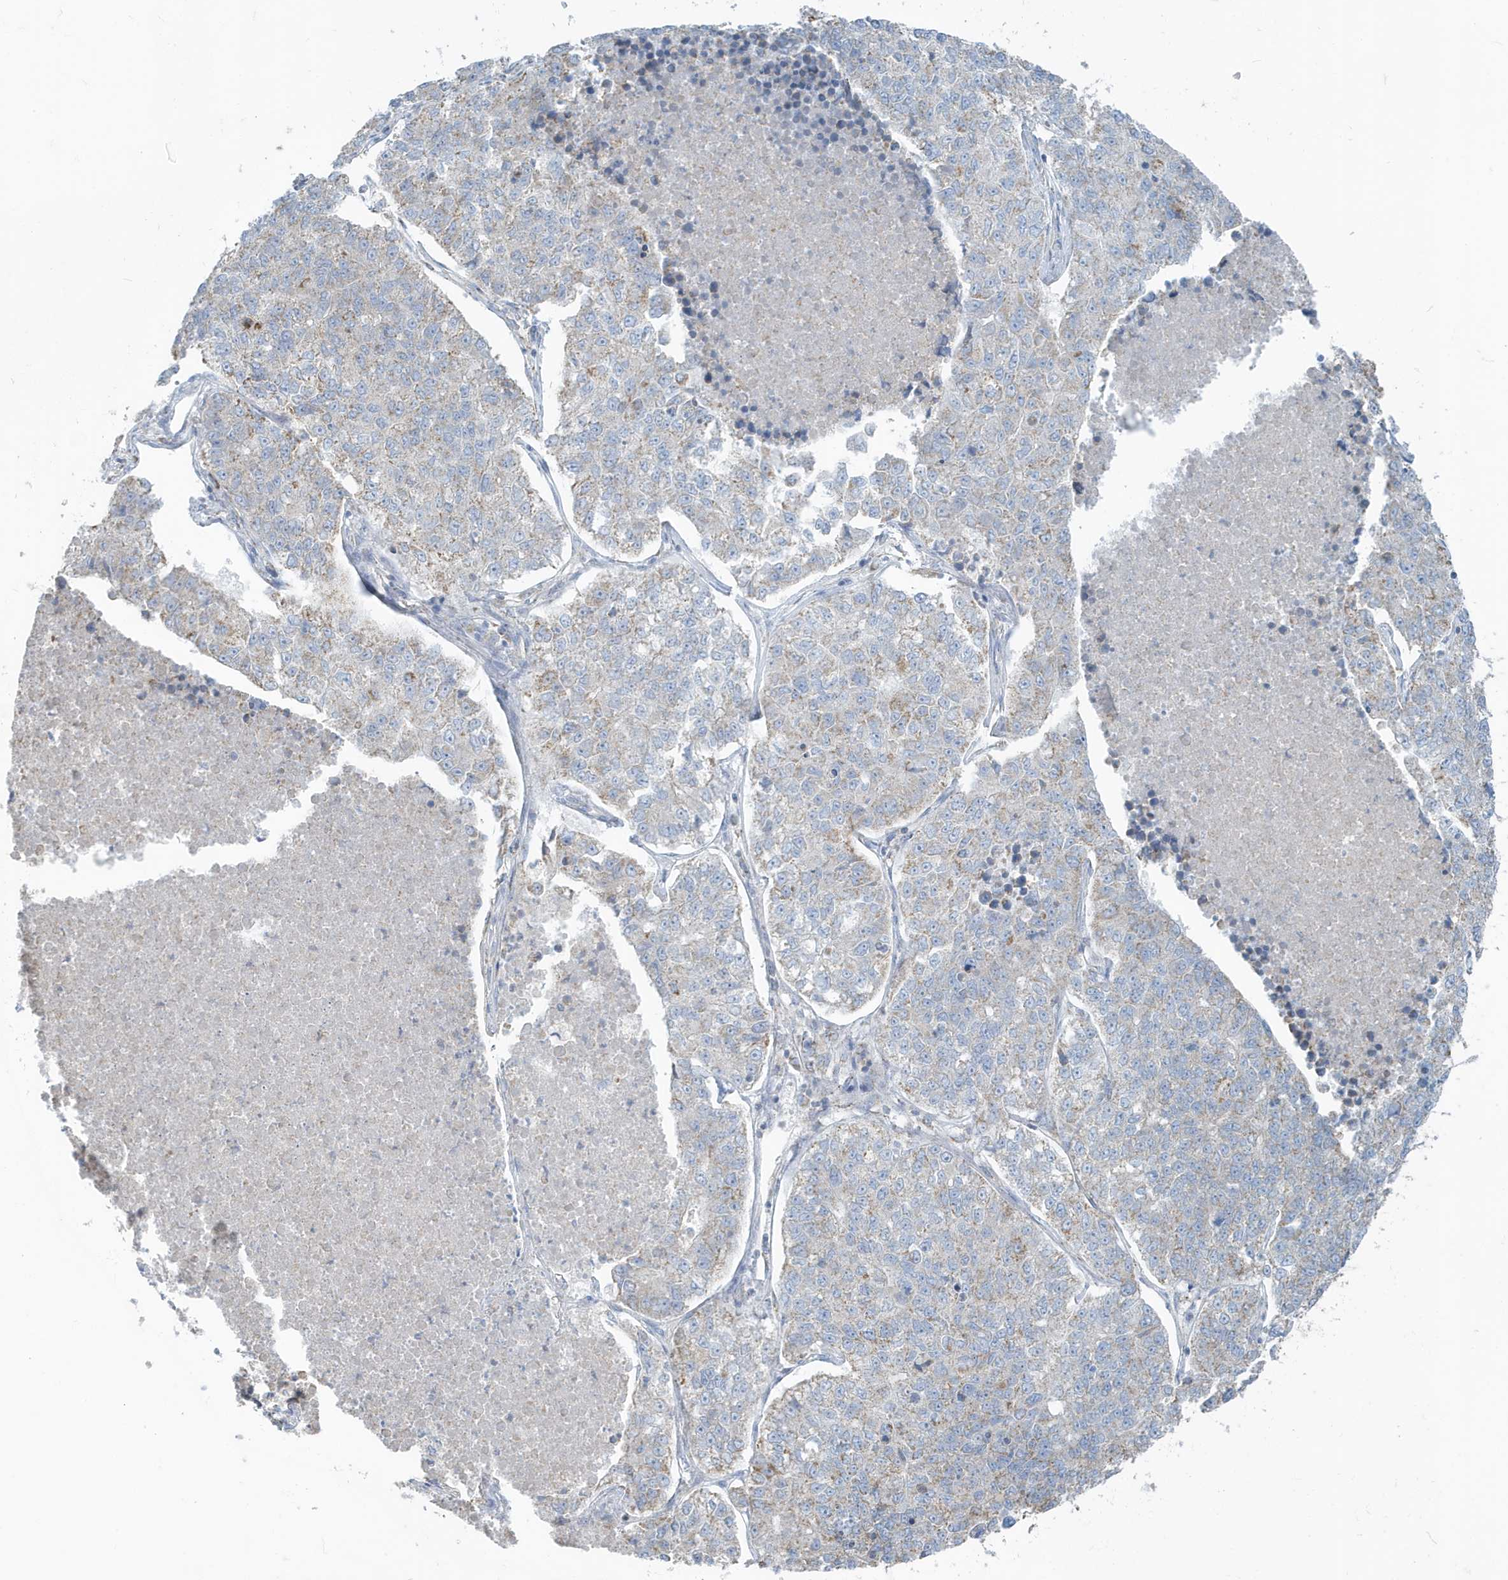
{"staining": {"intensity": "weak", "quantity": "25%-75%", "location": "cytoplasmic/membranous"}, "tissue": "lung cancer", "cell_type": "Tumor cells", "image_type": "cancer", "snomed": [{"axis": "morphology", "description": "Adenocarcinoma, NOS"}, {"axis": "topography", "description": "Lung"}], "caption": "Protein analysis of lung cancer (adenocarcinoma) tissue shows weak cytoplasmic/membranous staining in approximately 25%-75% of tumor cells.", "gene": "RAB11FIP3", "patient": {"sex": "male", "age": 49}}